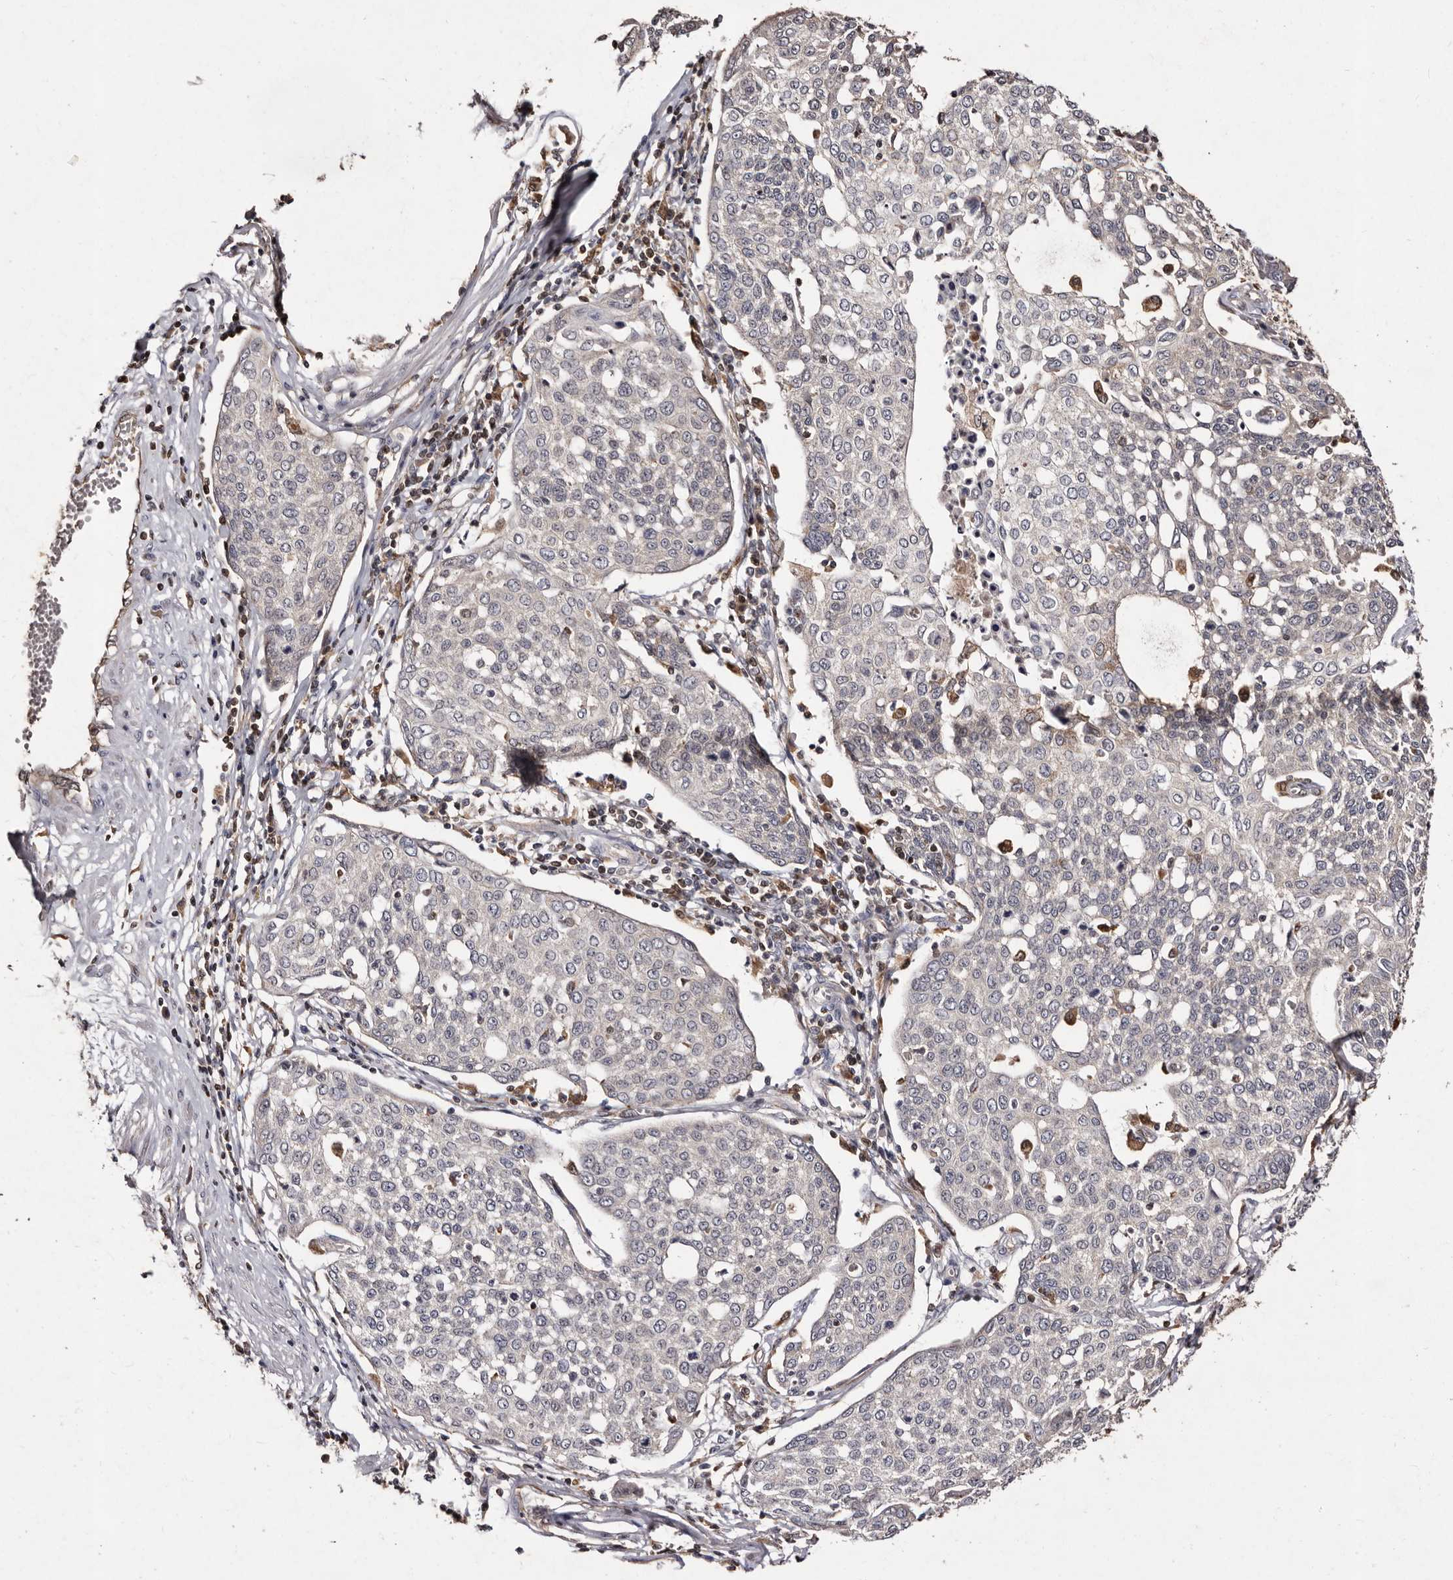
{"staining": {"intensity": "negative", "quantity": "none", "location": "none"}, "tissue": "cervical cancer", "cell_type": "Tumor cells", "image_type": "cancer", "snomed": [{"axis": "morphology", "description": "Squamous cell carcinoma, NOS"}, {"axis": "topography", "description": "Cervix"}], "caption": "The immunohistochemistry (IHC) photomicrograph has no significant expression in tumor cells of squamous cell carcinoma (cervical) tissue.", "gene": "GIMAP4", "patient": {"sex": "female", "age": 34}}